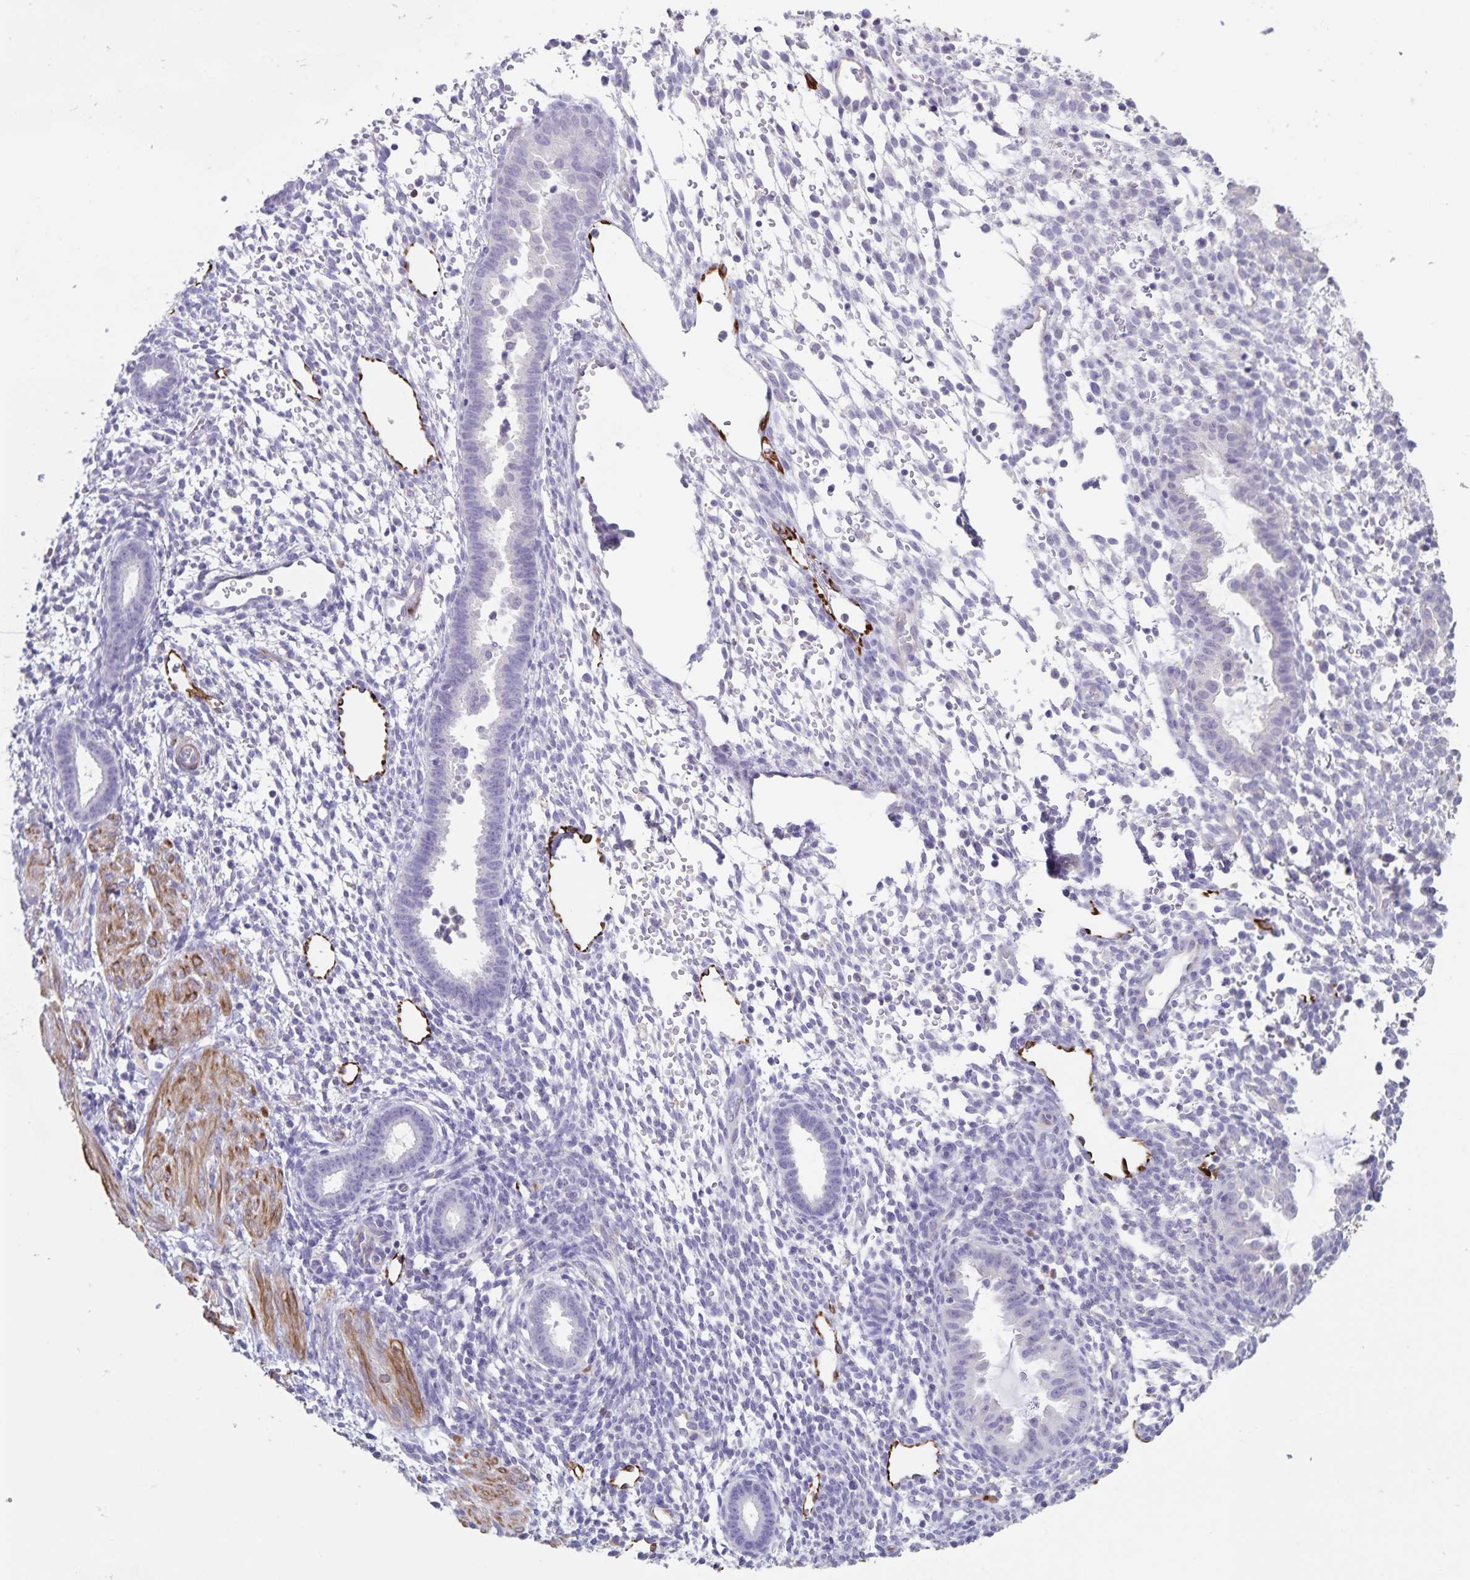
{"staining": {"intensity": "negative", "quantity": "none", "location": "none"}, "tissue": "endometrium", "cell_type": "Cells in endometrial stroma", "image_type": "normal", "snomed": [{"axis": "morphology", "description": "Normal tissue, NOS"}, {"axis": "topography", "description": "Endometrium"}], "caption": "Histopathology image shows no significant protein positivity in cells in endometrial stroma of unremarkable endometrium. (Brightfield microscopy of DAB (3,3'-diaminobenzidine) IHC at high magnification).", "gene": "SYNM", "patient": {"sex": "female", "age": 36}}